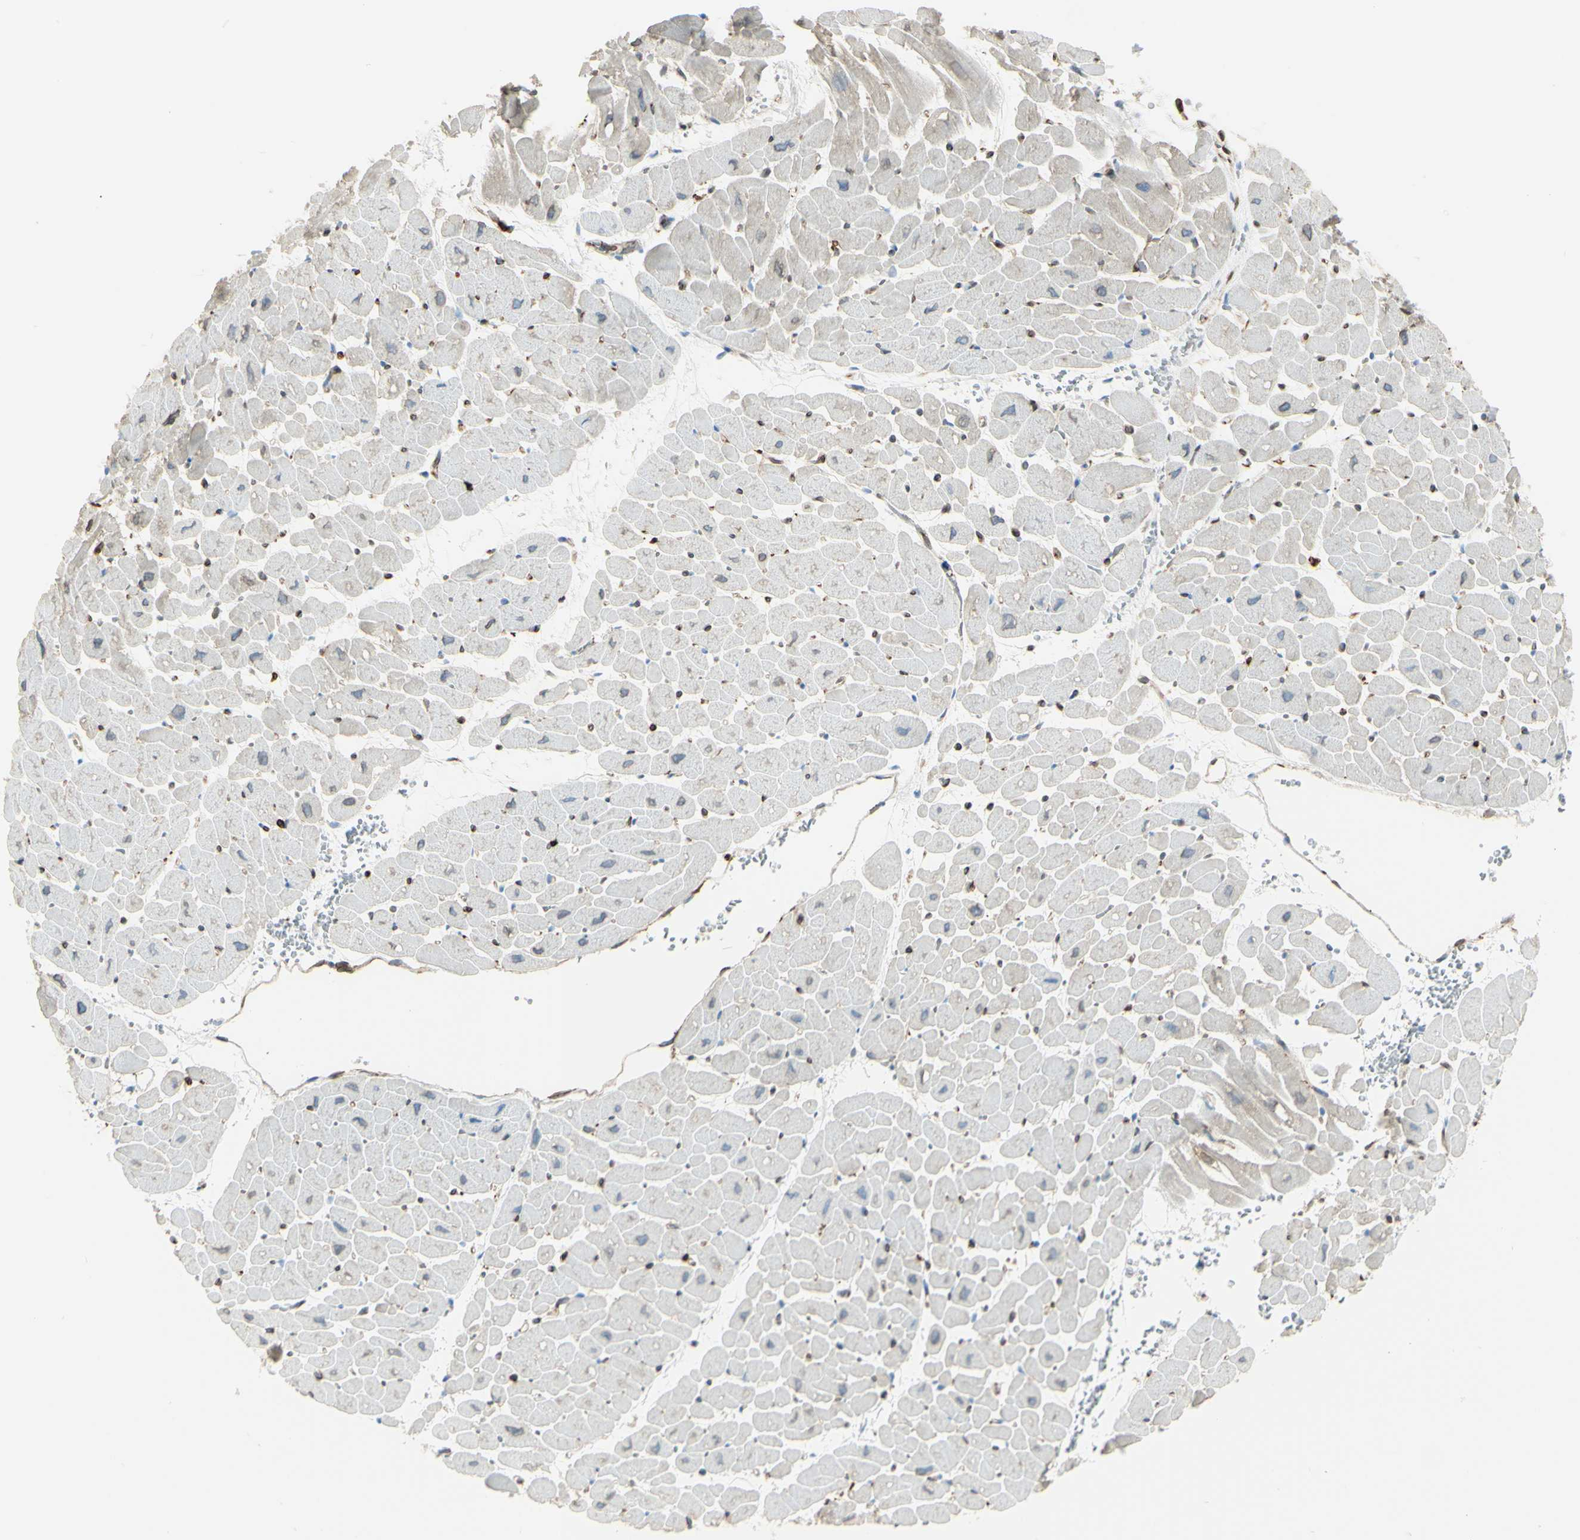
{"staining": {"intensity": "negative", "quantity": "none", "location": "none"}, "tissue": "heart muscle", "cell_type": "Cardiomyocytes", "image_type": "normal", "snomed": [{"axis": "morphology", "description": "Normal tissue, NOS"}, {"axis": "topography", "description": "Heart"}], "caption": "This is a photomicrograph of immunohistochemistry staining of benign heart muscle, which shows no expression in cardiomyocytes. (DAB (3,3'-diaminobenzidine) IHC, high magnification).", "gene": "CD74", "patient": {"sex": "male", "age": 45}}